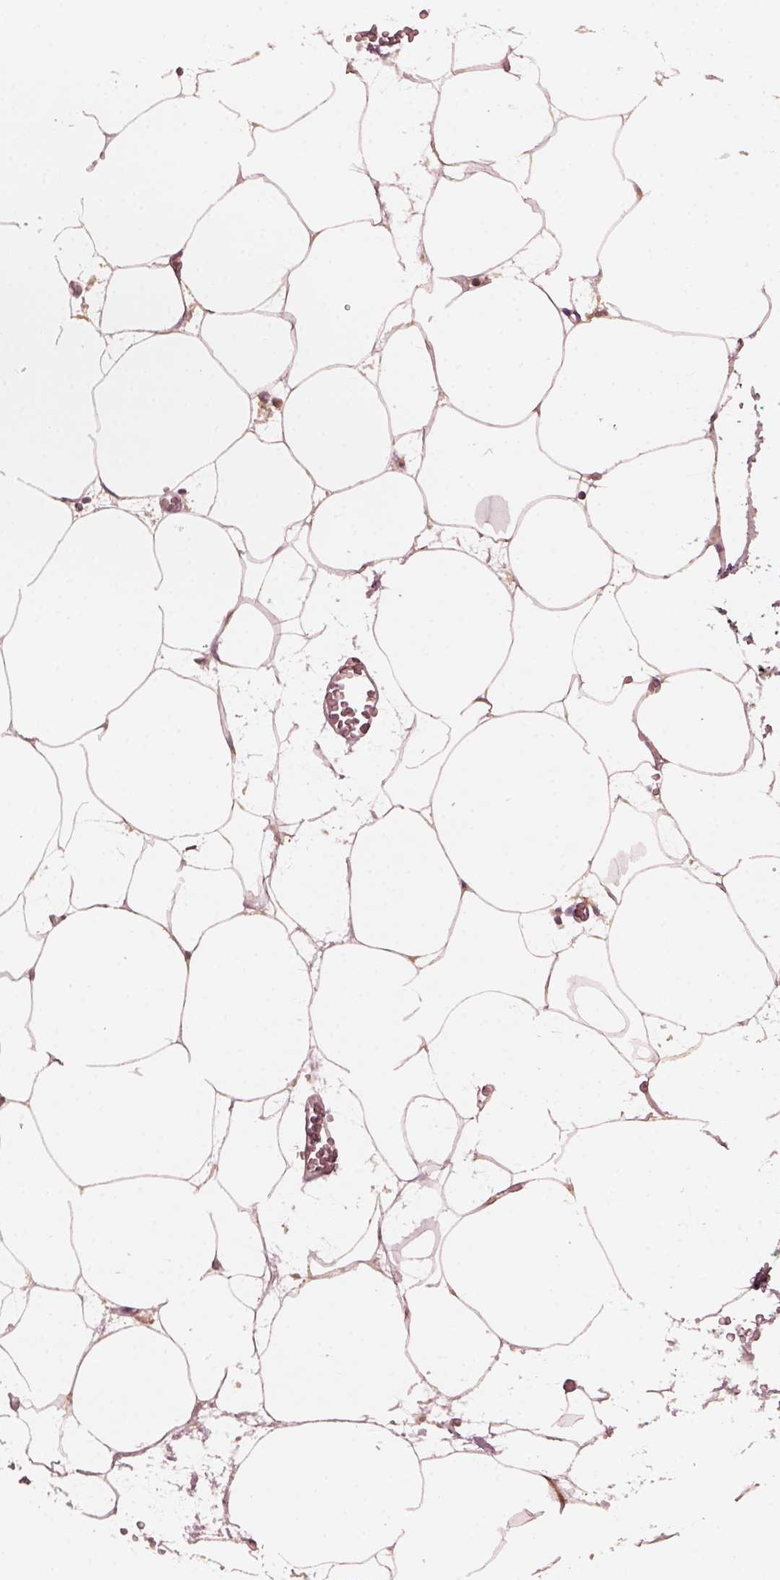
{"staining": {"intensity": "negative", "quantity": "none", "location": "none"}, "tissue": "adipose tissue", "cell_type": "Adipocytes", "image_type": "normal", "snomed": [{"axis": "morphology", "description": "Normal tissue, NOS"}, {"axis": "topography", "description": "Adipose tissue"}, {"axis": "topography", "description": "Pancreas"}, {"axis": "topography", "description": "Peripheral nerve tissue"}], "caption": "High power microscopy histopathology image of an IHC photomicrograph of unremarkable adipose tissue, revealing no significant positivity in adipocytes. (Brightfield microscopy of DAB immunohistochemistry (IHC) at high magnification).", "gene": "FAF2", "patient": {"sex": "female", "age": 58}}